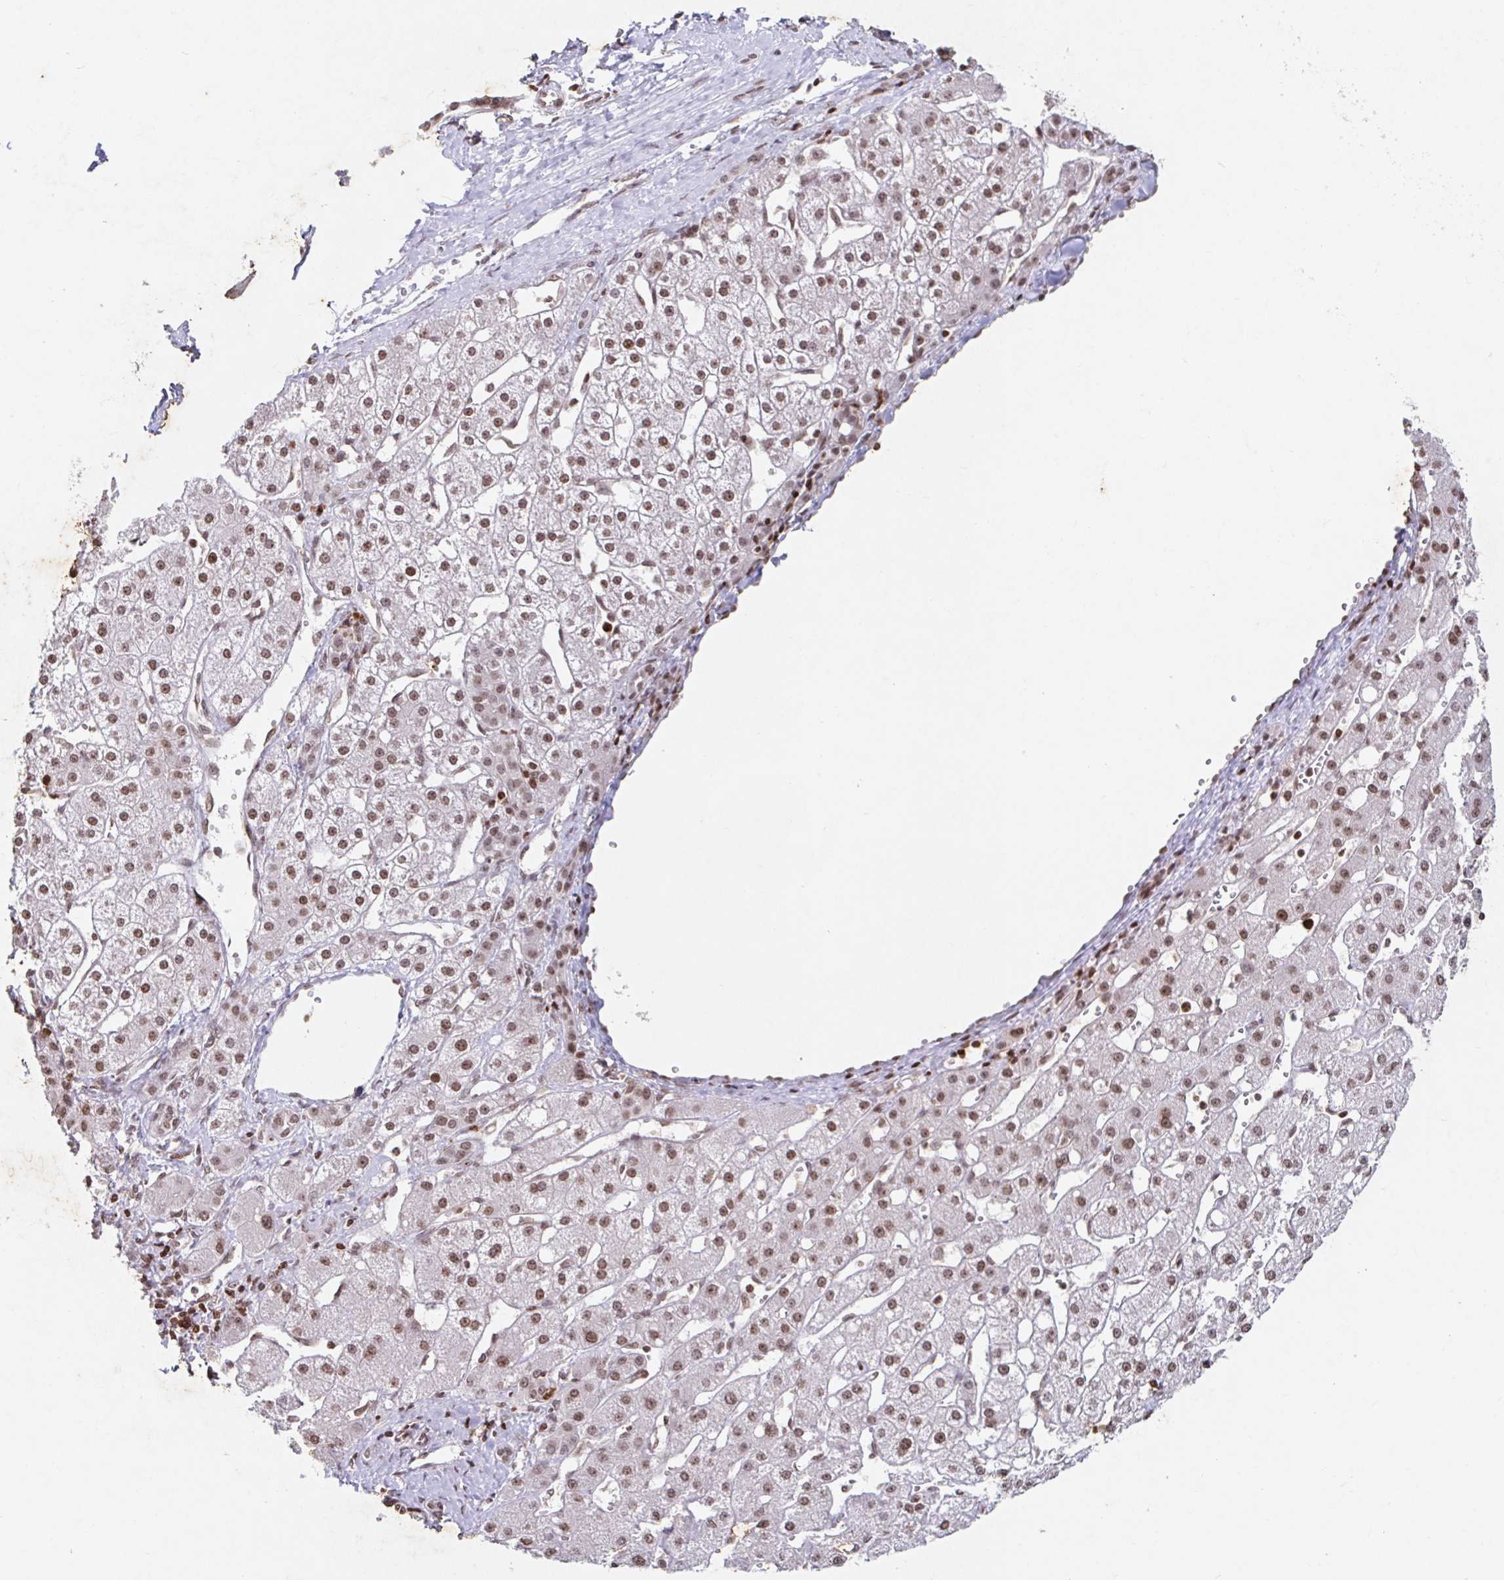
{"staining": {"intensity": "moderate", "quantity": ">75%", "location": "nuclear"}, "tissue": "liver cancer", "cell_type": "Tumor cells", "image_type": "cancer", "snomed": [{"axis": "morphology", "description": "Carcinoma, Hepatocellular, NOS"}, {"axis": "topography", "description": "Liver"}], "caption": "Liver cancer (hepatocellular carcinoma) stained with DAB immunohistochemistry demonstrates medium levels of moderate nuclear expression in about >75% of tumor cells.", "gene": "C19orf53", "patient": {"sex": "male", "age": 67}}